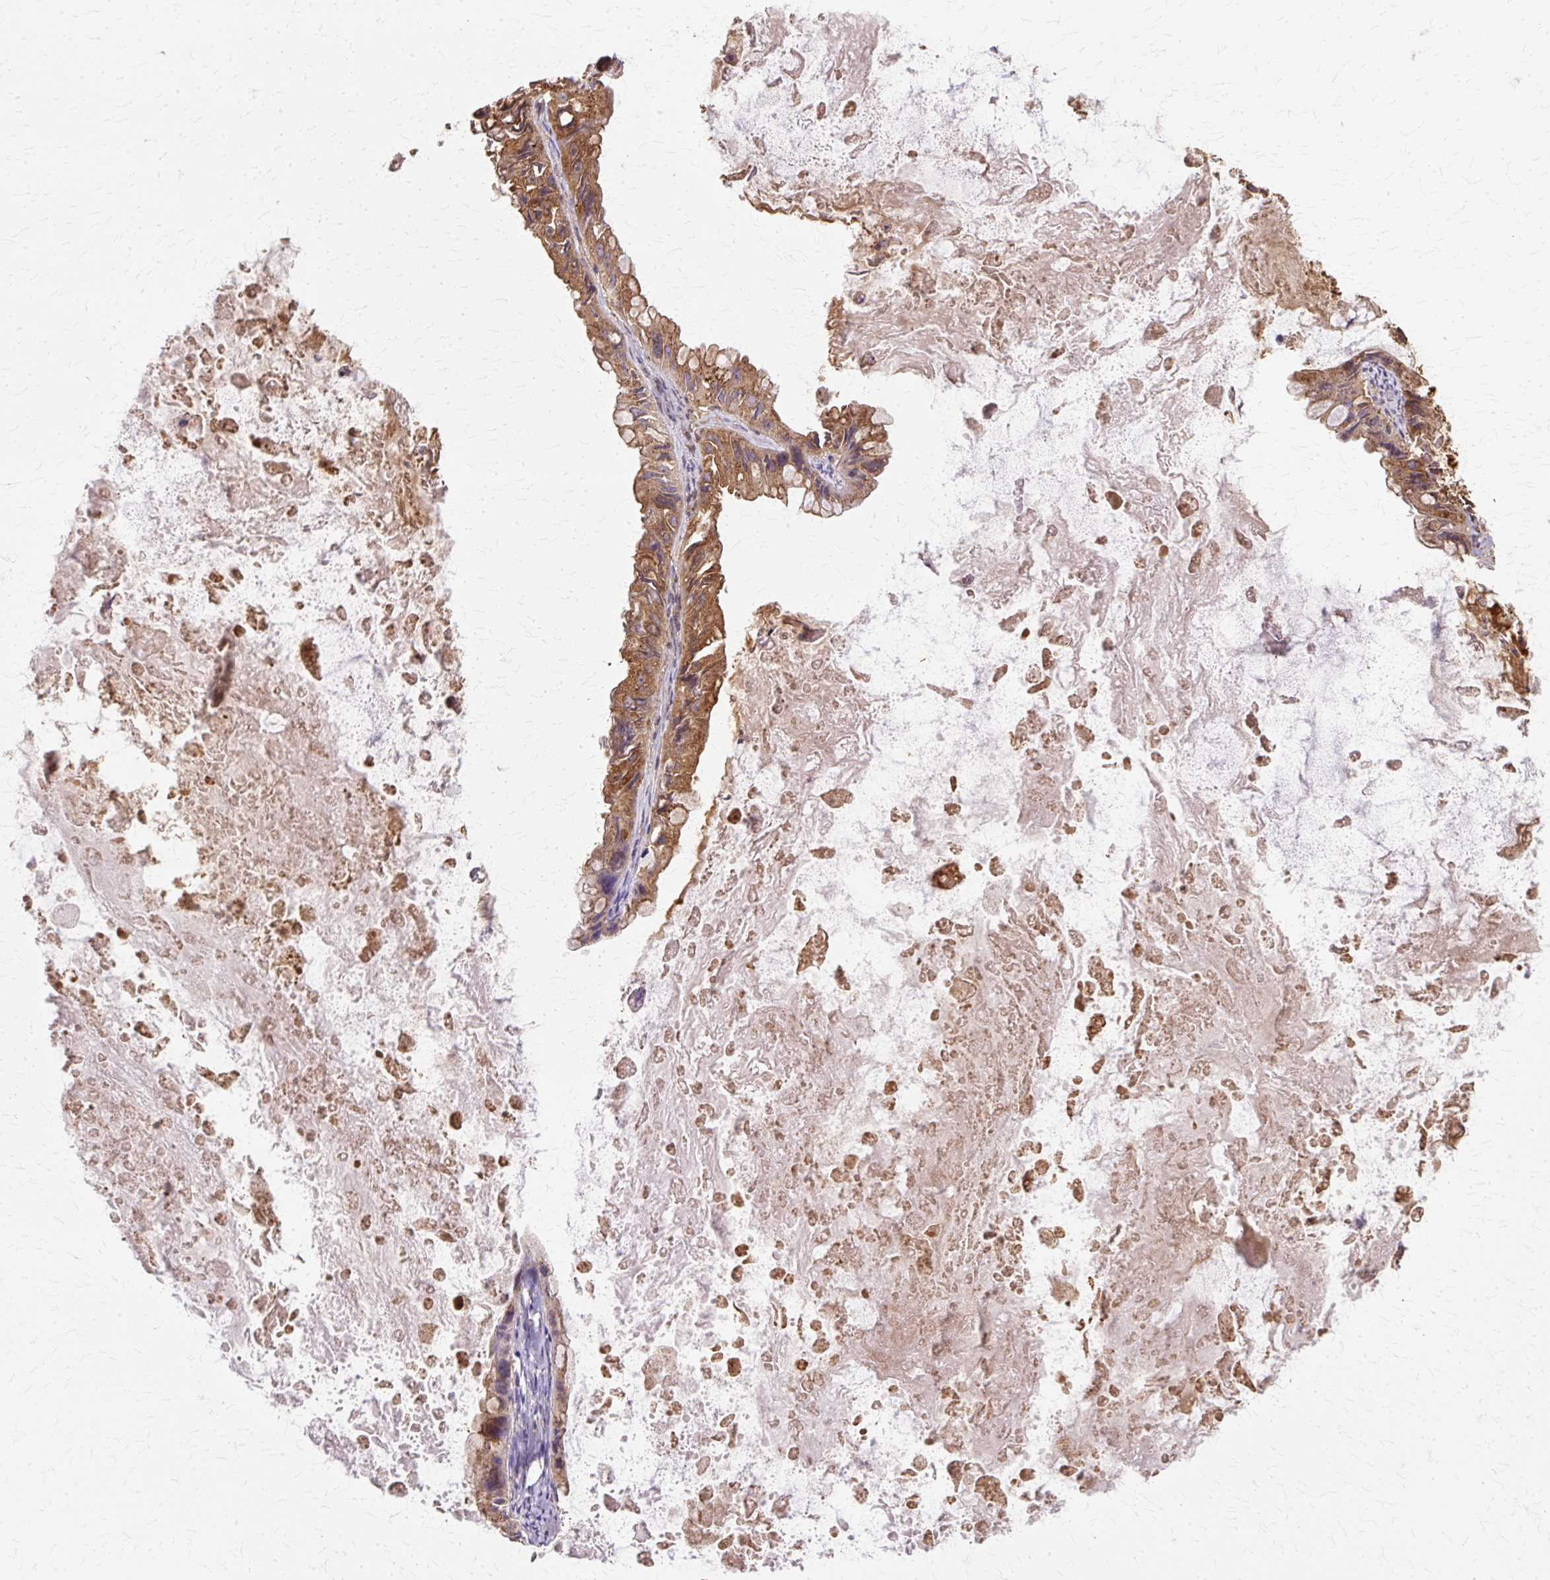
{"staining": {"intensity": "moderate", "quantity": ">75%", "location": "cytoplasmic/membranous"}, "tissue": "ovarian cancer", "cell_type": "Tumor cells", "image_type": "cancer", "snomed": [{"axis": "morphology", "description": "Cystadenocarcinoma, mucinous, NOS"}, {"axis": "topography", "description": "Ovary"}], "caption": "Immunohistochemical staining of human mucinous cystadenocarcinoma (ovarian) demonstrates medium levels of moderate cytoplasmic/membranous protein expression in about >75% of tumor cells. (brown staining indicates protein expression, while blue staining denotes nuclei).", "gene": "COPB1", "patient": {"sex": "female", "age": 61}}